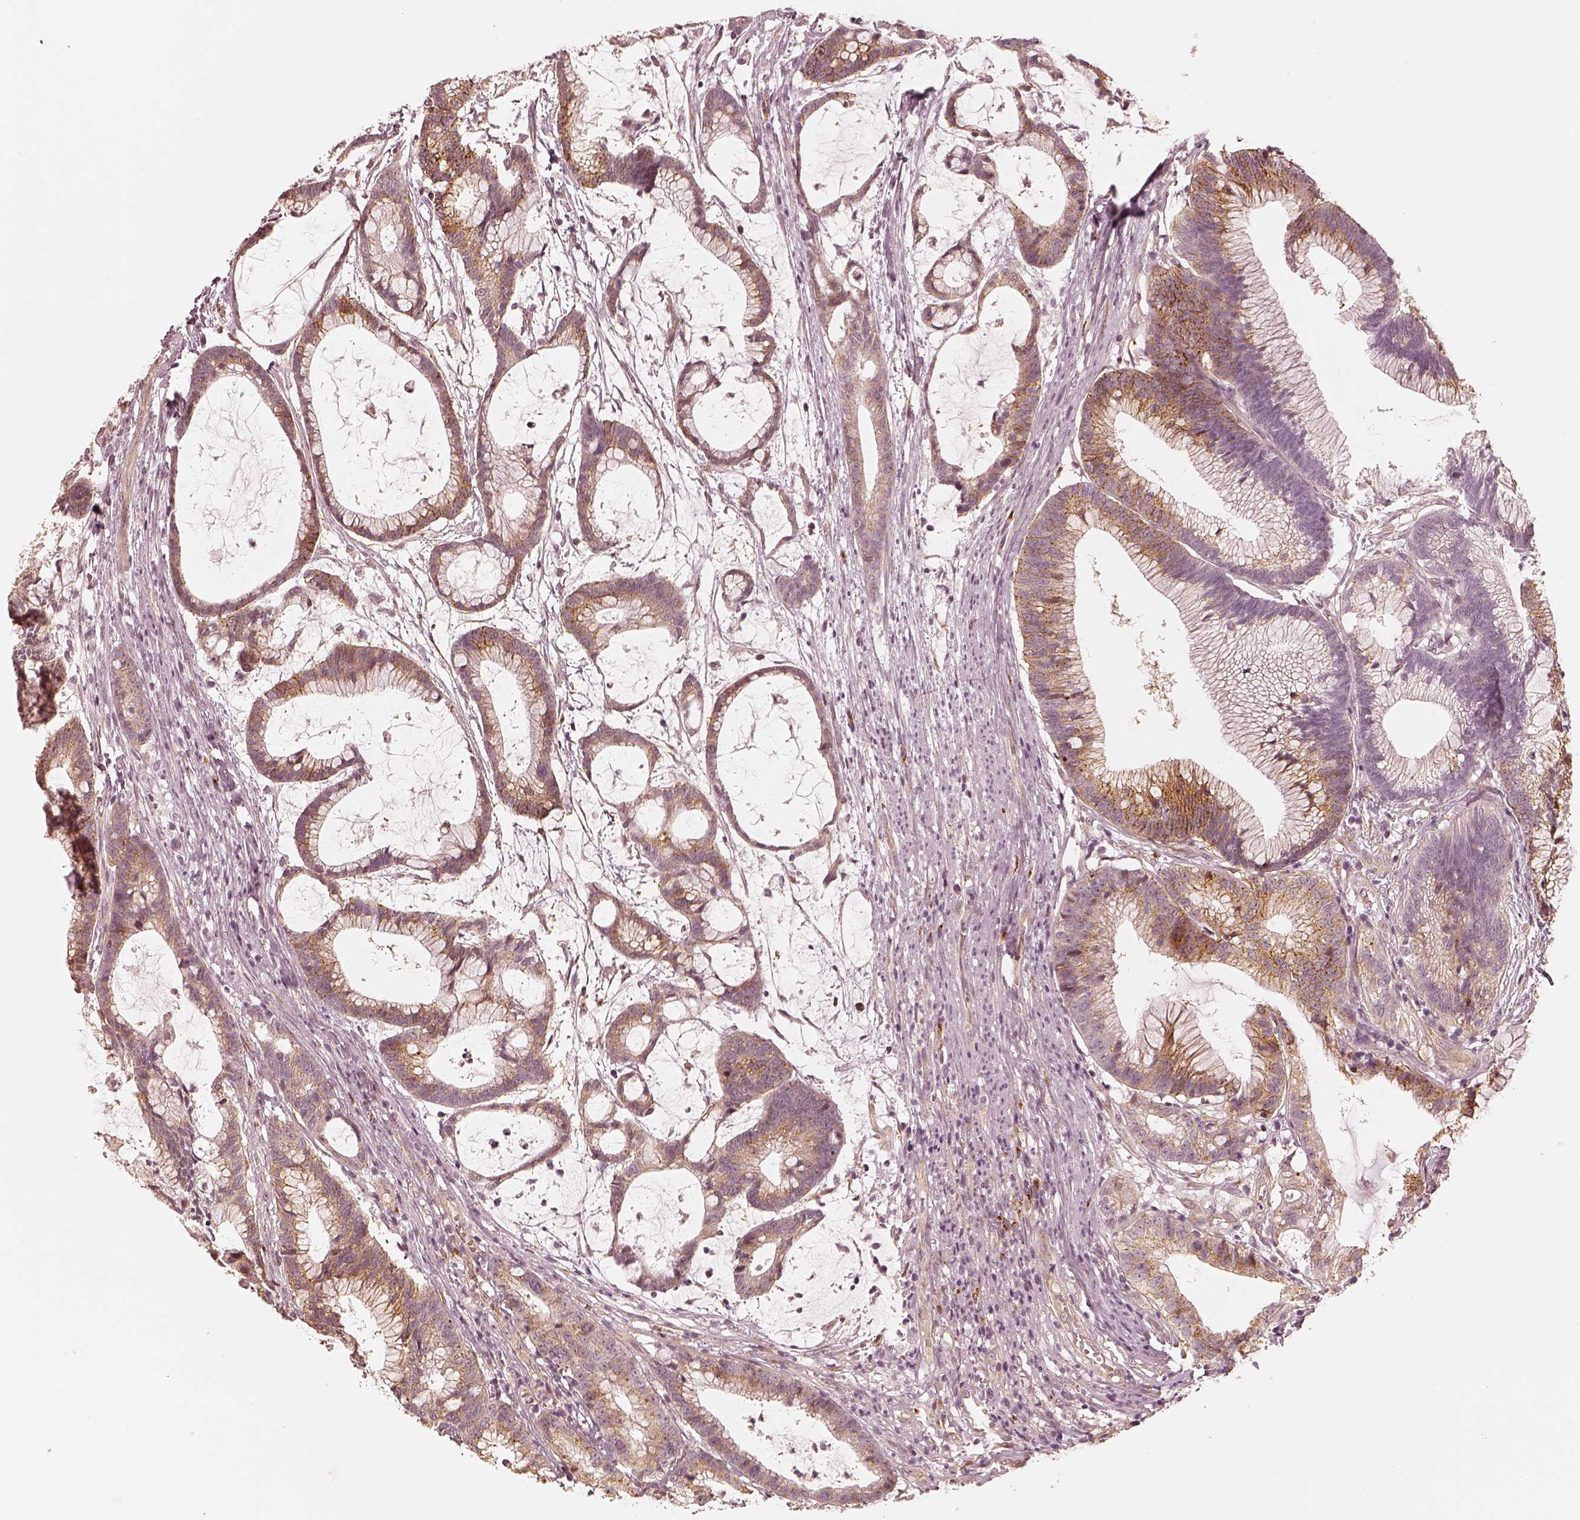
{"staining": {"intensity": "moderate", "quantity": "<25%", "location": "cytoplasmic/membranous"}, "tissue": "colorectal cancer", "cell_type": "Tumor cells", "image_type": "cancer", "snomed": [{"axis": "morphology", "description": "Adenocarcinoma, NOS"}, {"axis": "topography", "description": "Colon"}], "caption": "Colorectal adenocarcinoma was stained to show a protein in brown. There is low levels of moderate cytoplasmic/membranous expression in approximately <25% of tumor cells.", "gene": "GORASP2", "patient": {"sex": "female", "age": 78}}